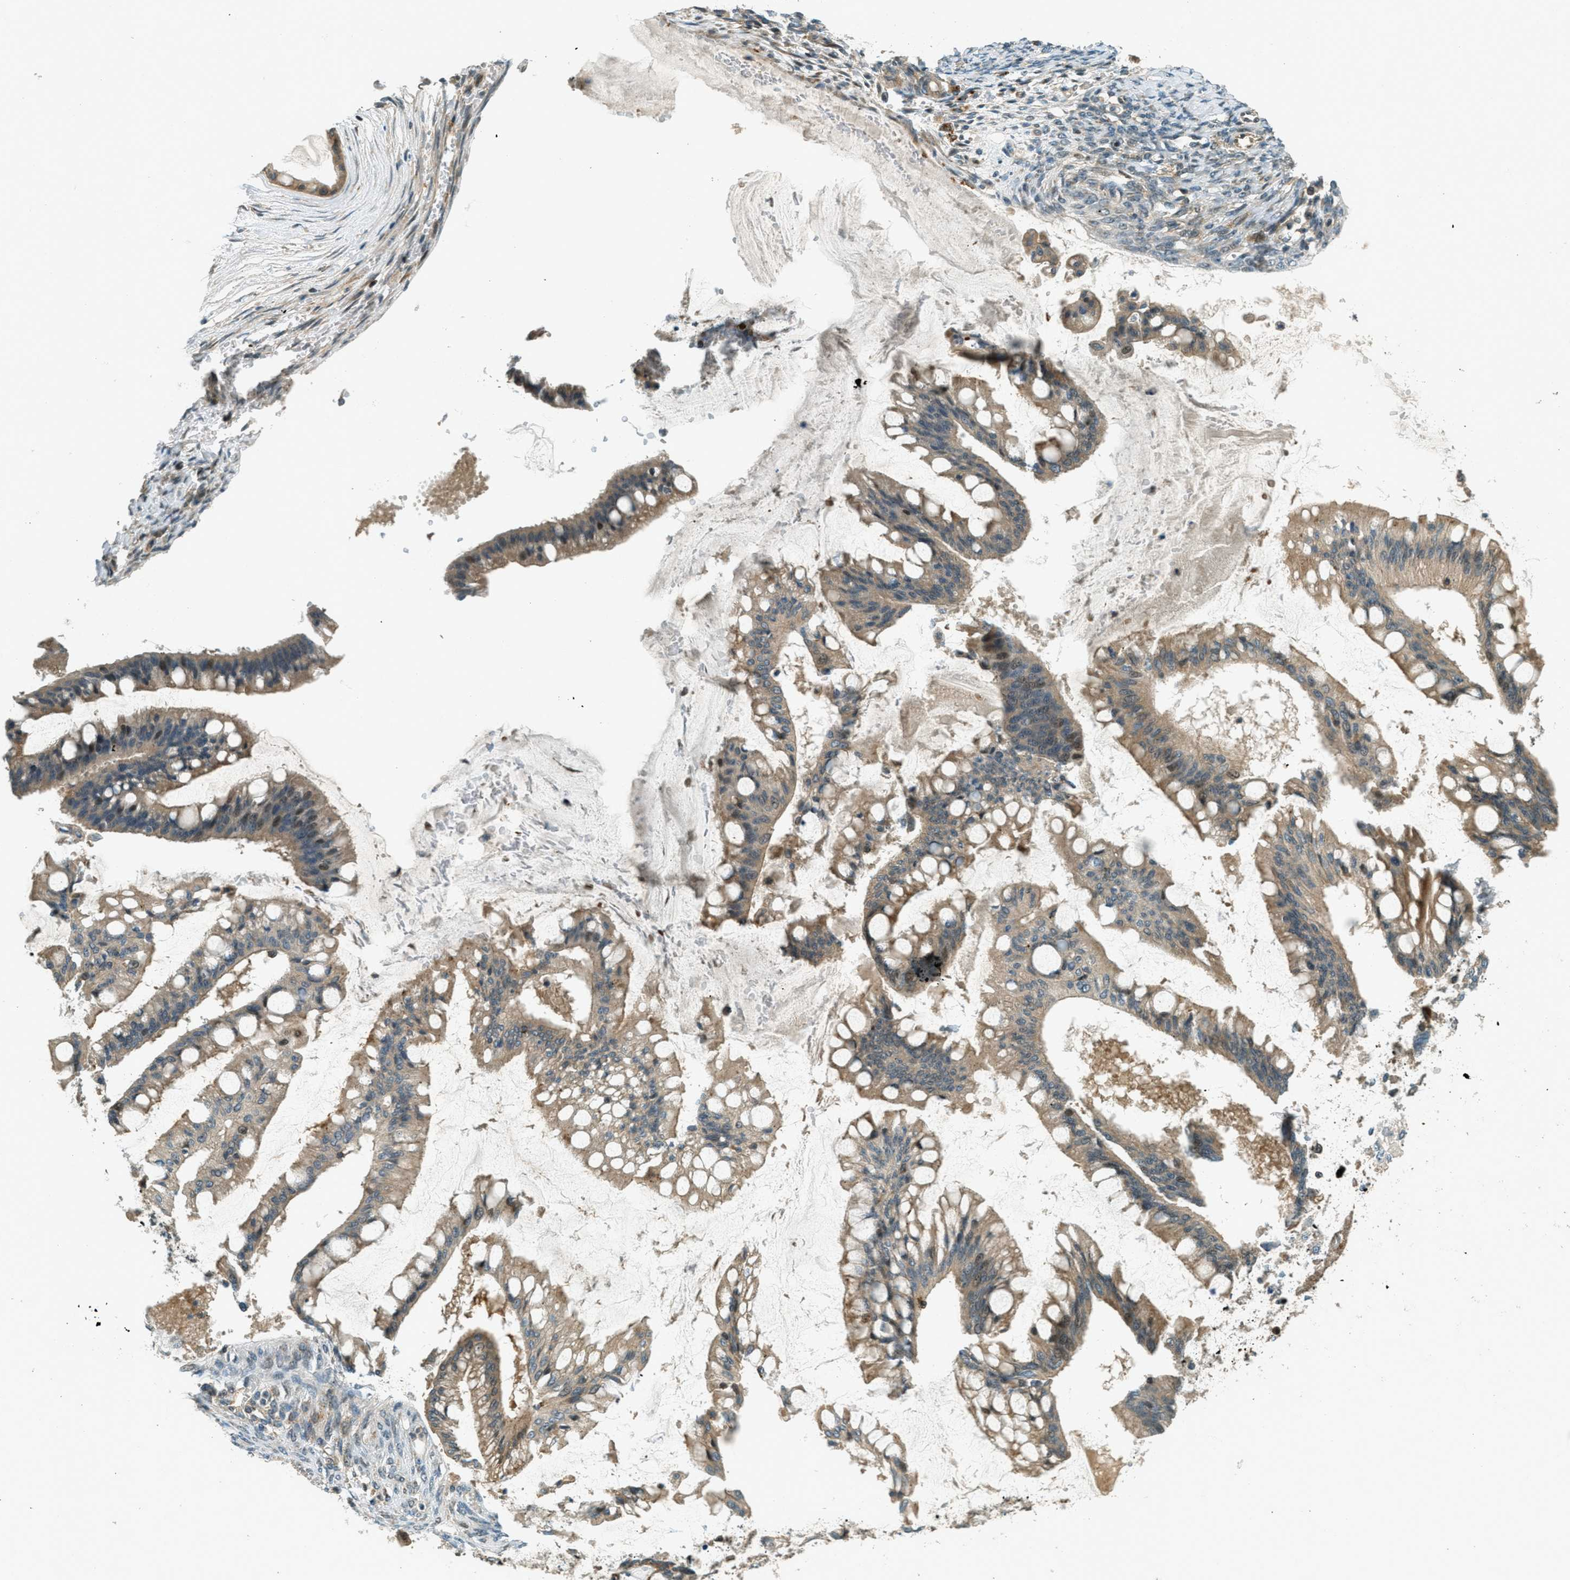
{"staining": {"intensity": "moderate", "quantity": ">75%", "location": "cytoplasmic/membranous"}, "tissue": "ovarian cancer", "cell_type": "Tumor cells", "image_type": "cancer", "snomed": [{"axis": "morphology", "description": "Cystadenocarcinoma, mucinous, NOS"}, {"axis": "topography", "description": "Ovary"}], "caption": "About >75% of tumor cells in ovarian cancer (mucinous cystadenocarcinoma) show moderate cytoplasmic/membranous protein positivity as visualized by brown immunohistochemical staining.", "gene": "PTPN23", "patient": {"sex": "female", "age": 73}}